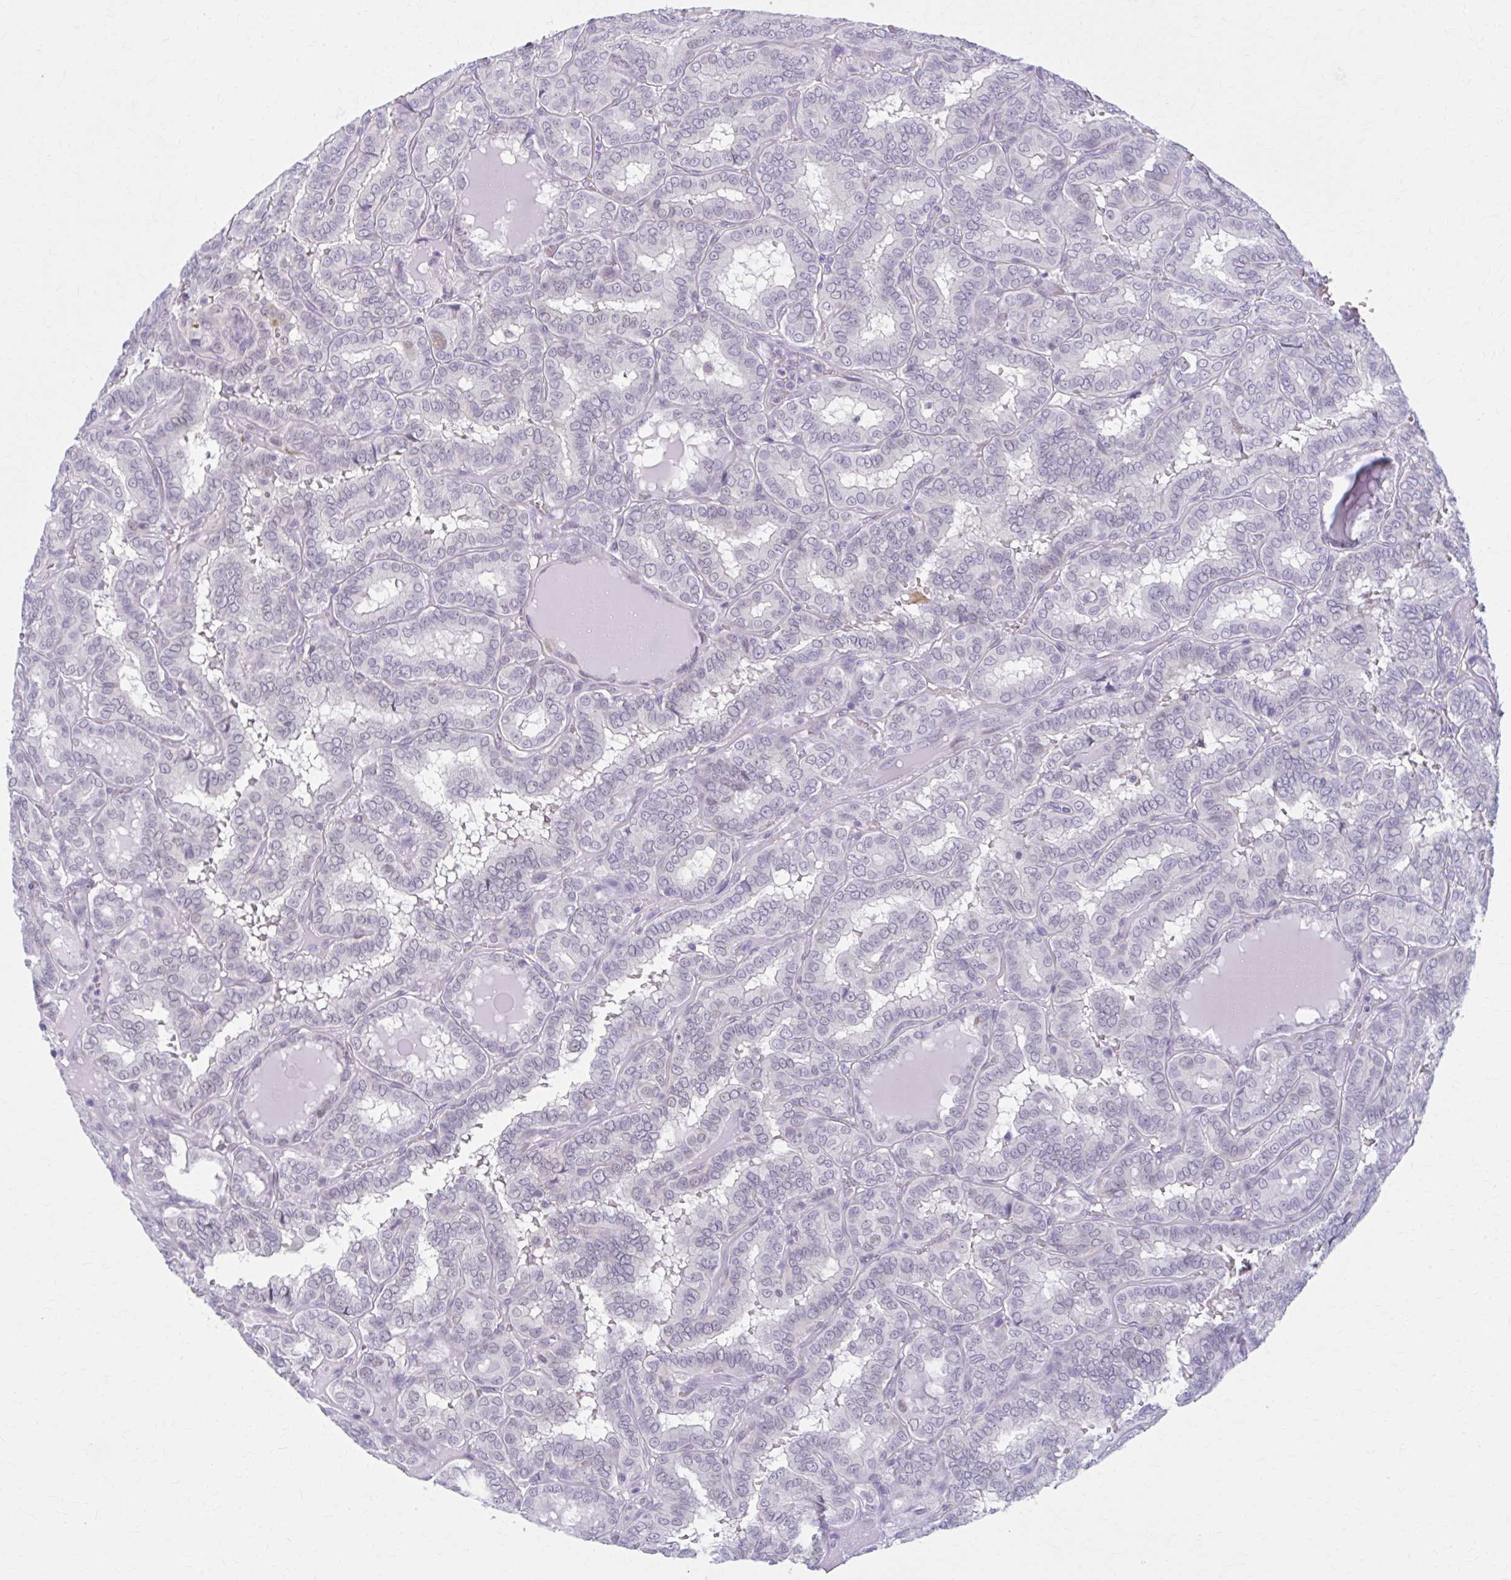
{"staining": {"intensity": "negative", "quantity": "none", "location": "none"}, "tissue": "thyroid cancer", "cell_type": "Tumor cells", "image_type": "cancer", "snomed": [{"axis": "morphology", "description": "Papillary adenocarcinoma, NOS"}, {"axis": "topography", "description": "Thyroid gland"}], "caption": "Image shows no significant protein expression in tumor cells of thyroid papillary adenocarcinoma.", "gene": "CCDC105", "patient": {"sex": "female", "age": 46}}